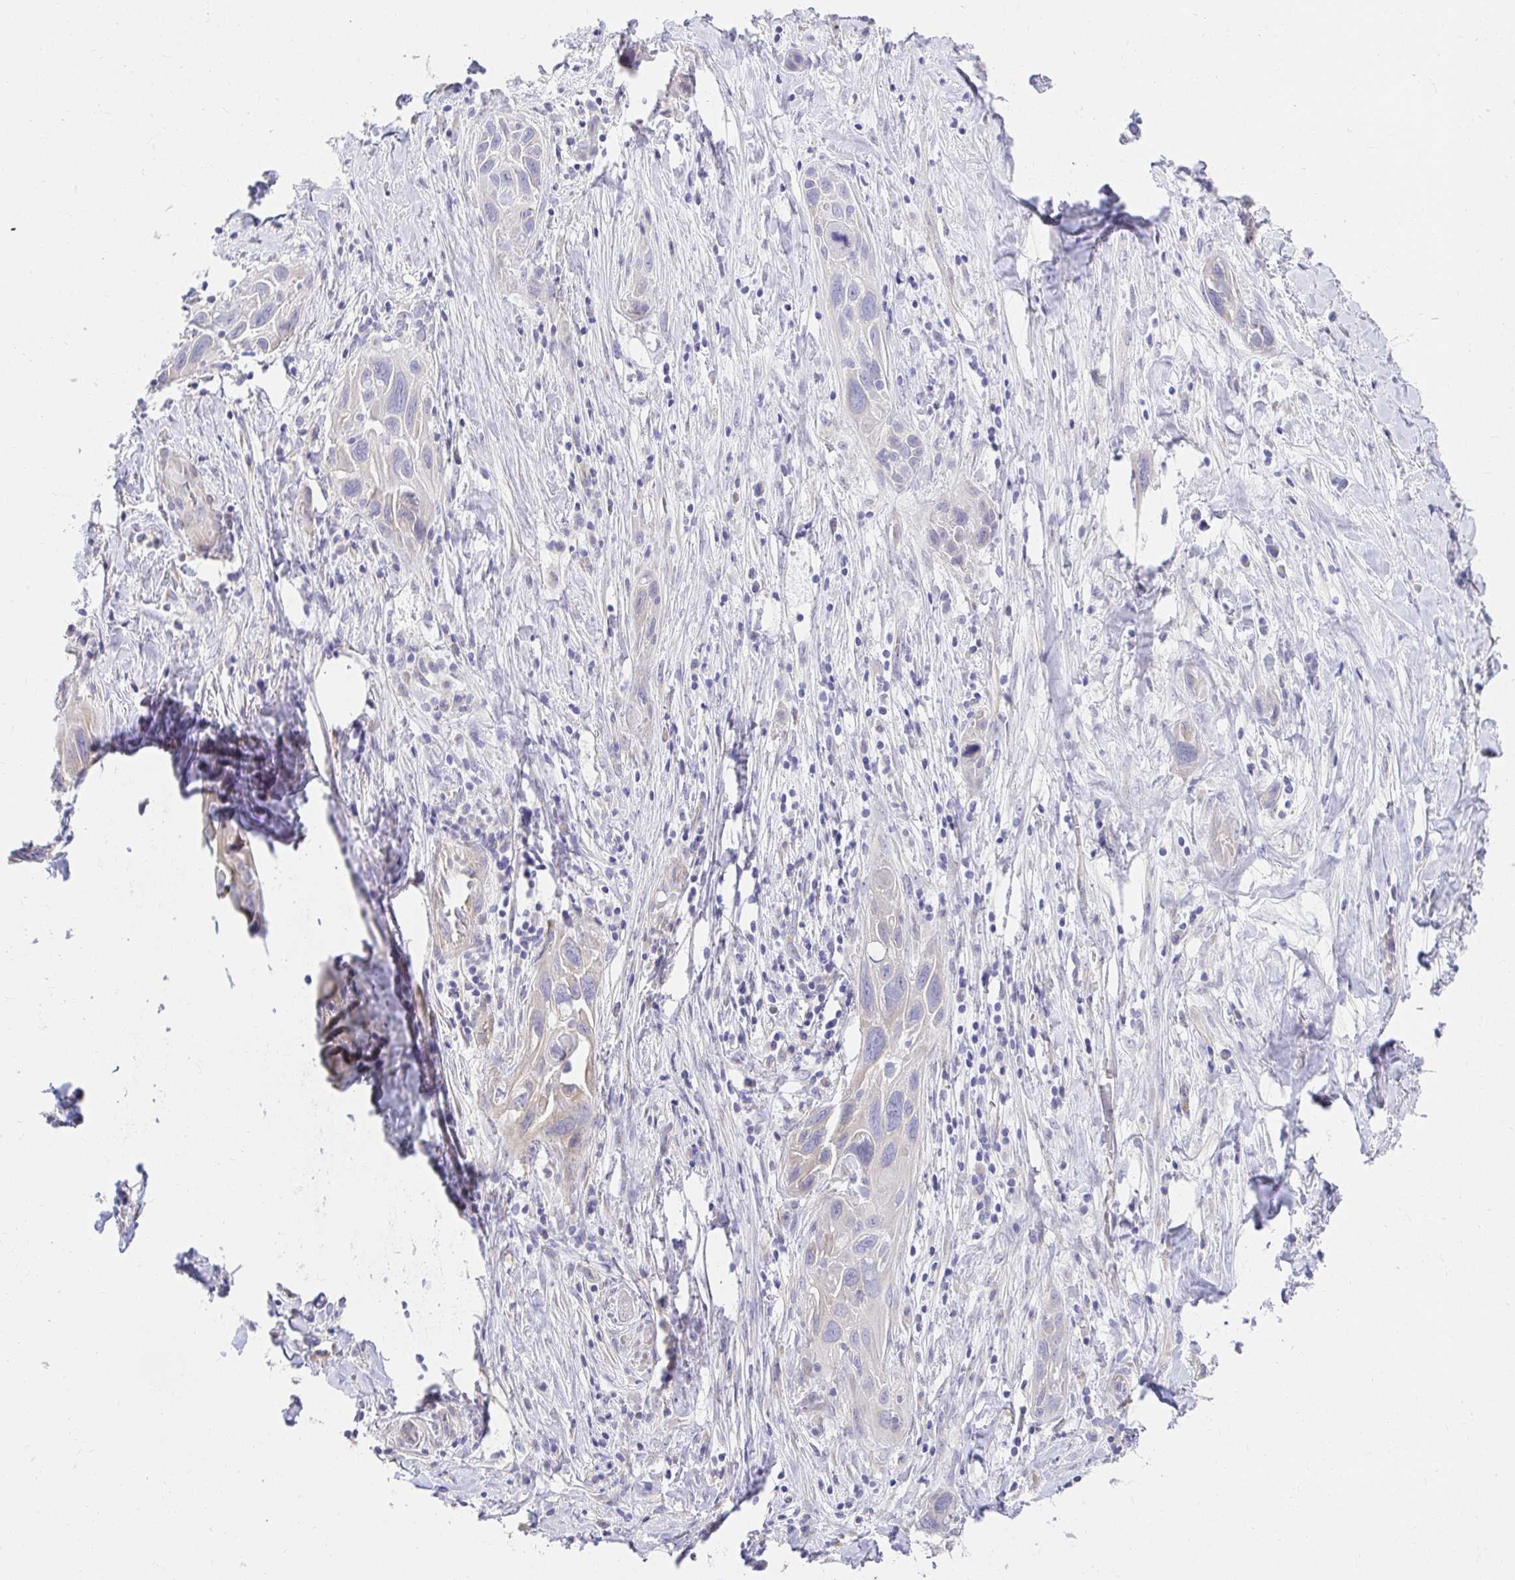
{"staining": {"intensity": "negative", "quantity": "none", "location": "none"}, "tissue": "lung cancer", "cell_type": "Tumor cells", "image_type": "cancer", "snomed": [{"axis": "morphology", "description": "Squamous cell carcinoma, NOS"}, {"axis": "topography", "description": "Lung"}], "caption": "Protein analysis of lung squamous cell carcinoma demonstrates no significant positivity in tumor cells.", "gene": "VGLL1", "patient": {"sex": "male", "age": 79}}